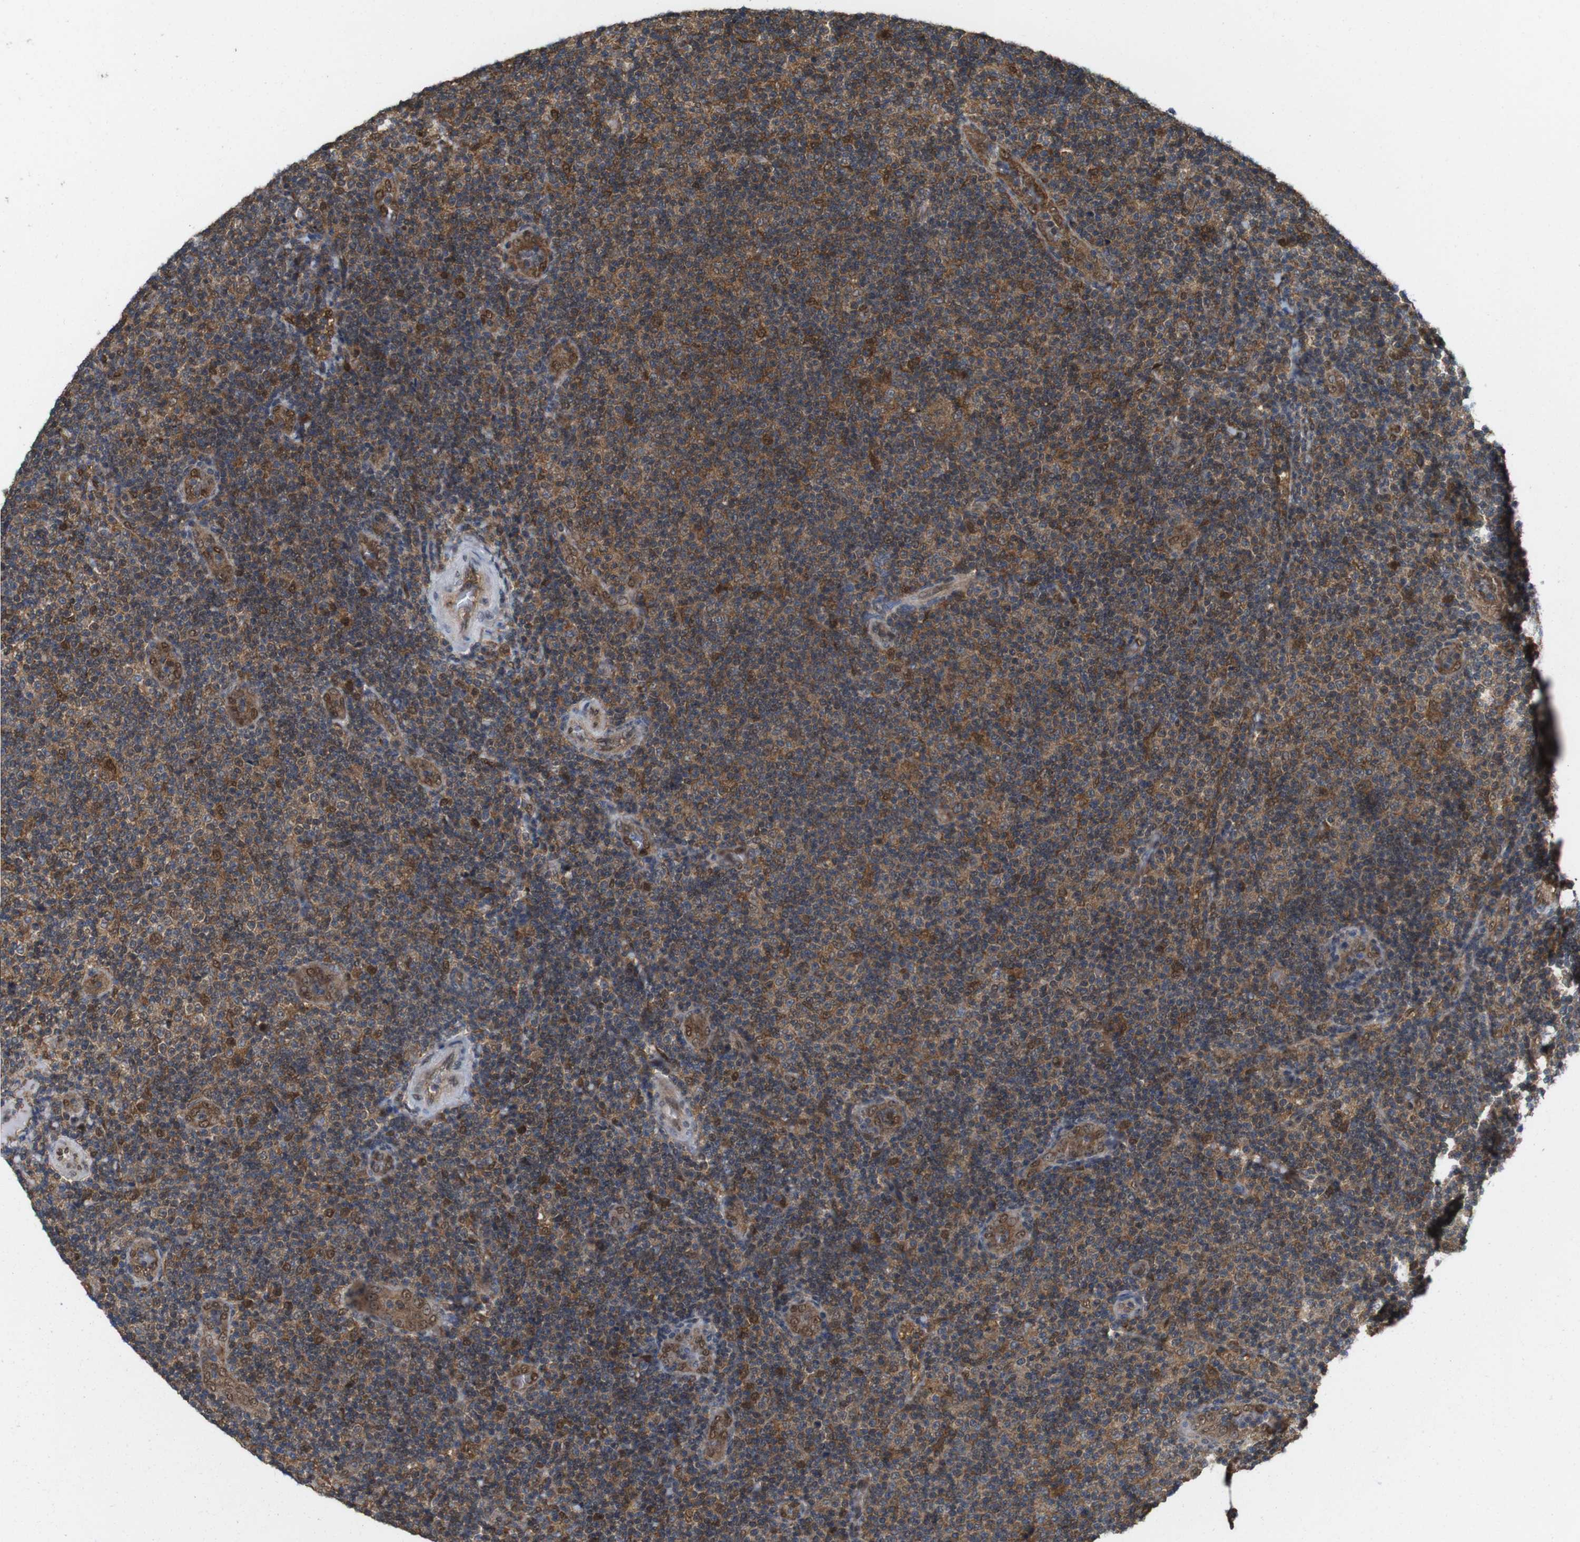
{"staining": {"intensity": "moderate", "quantity": ">75%", "location": "cytoplasmic/membranous"}, "tissue": "lymphoma", "cell_type": "Tumor cells", "image_type": "cancer", "snomed": [{"axis": "morphology", "description": "Malignant lymphoma, non-Hodgkin's type, Low grade"}, {"axis": "topography", "description": "Lymph node"}], "caption": "Protein analysis of lymphoma tissue shows moderate cytoplasmic/membranous positivity in about >75% of tumor cells.", "gene": "YWHAG", "patient": {"sex": "male", "age": 83}}